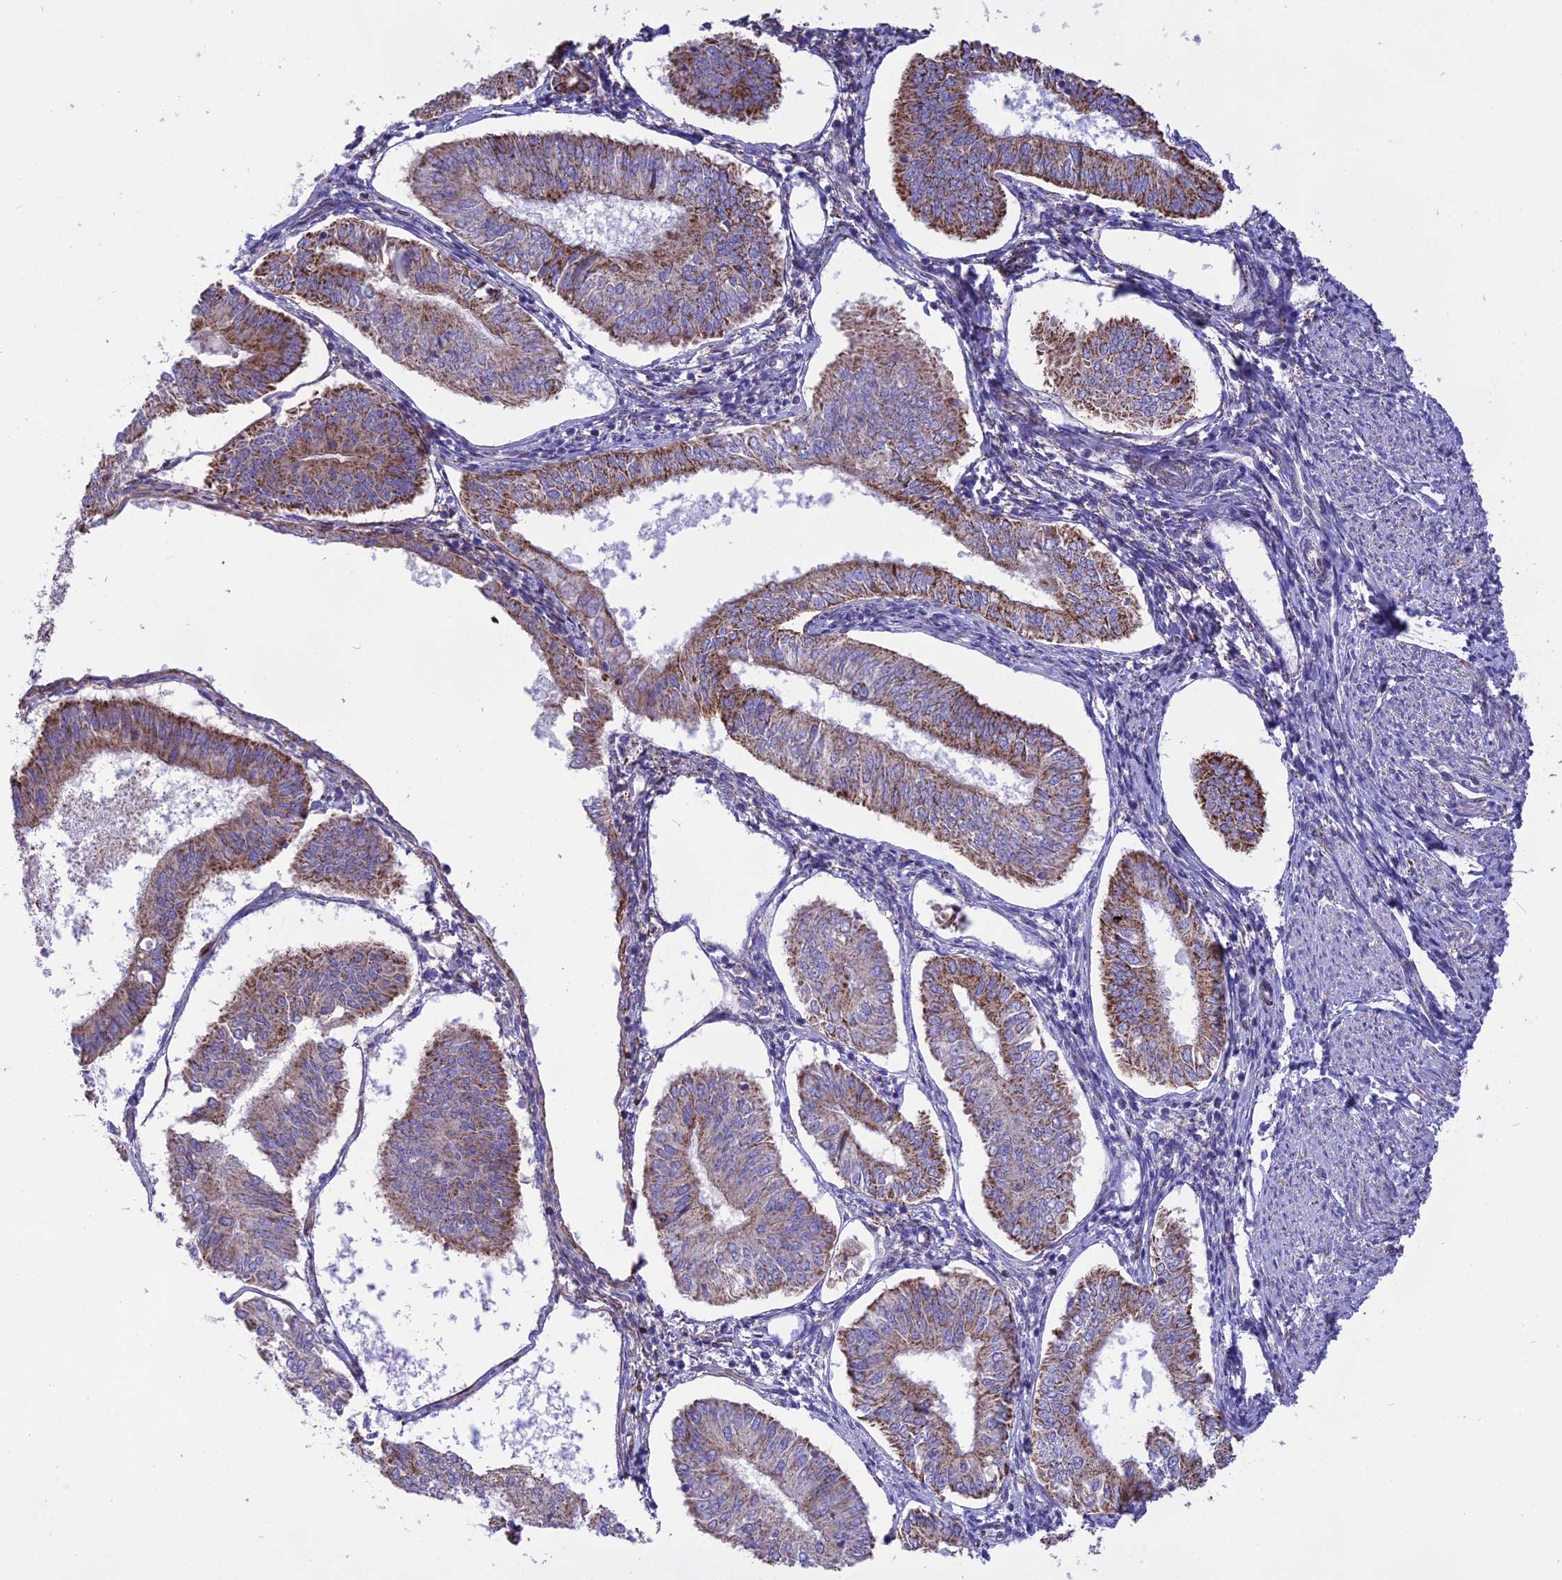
{"staining": {"intensity": "moderate", "quantity": ">75%", "location": "cytoplasmic/membranous"}, "tissue": "endometrial cancer", "cell_type": "Tumor cells", "image_type": "cancer", "snomed": [{"axis": "morphology", "description": "Adenocarcinoma, NOS"}, {"axis": "topography", "description": "Endometrium"}], "caption": "Immunohistochemical staining of adenocarcinoma (endometrial) reveals medium levels of moderate cytoplasmic/membranous staining in approximately >75% of tumor cells.", "gene": "DOC2B", "patient": {"sex": "female", "age": 58}}